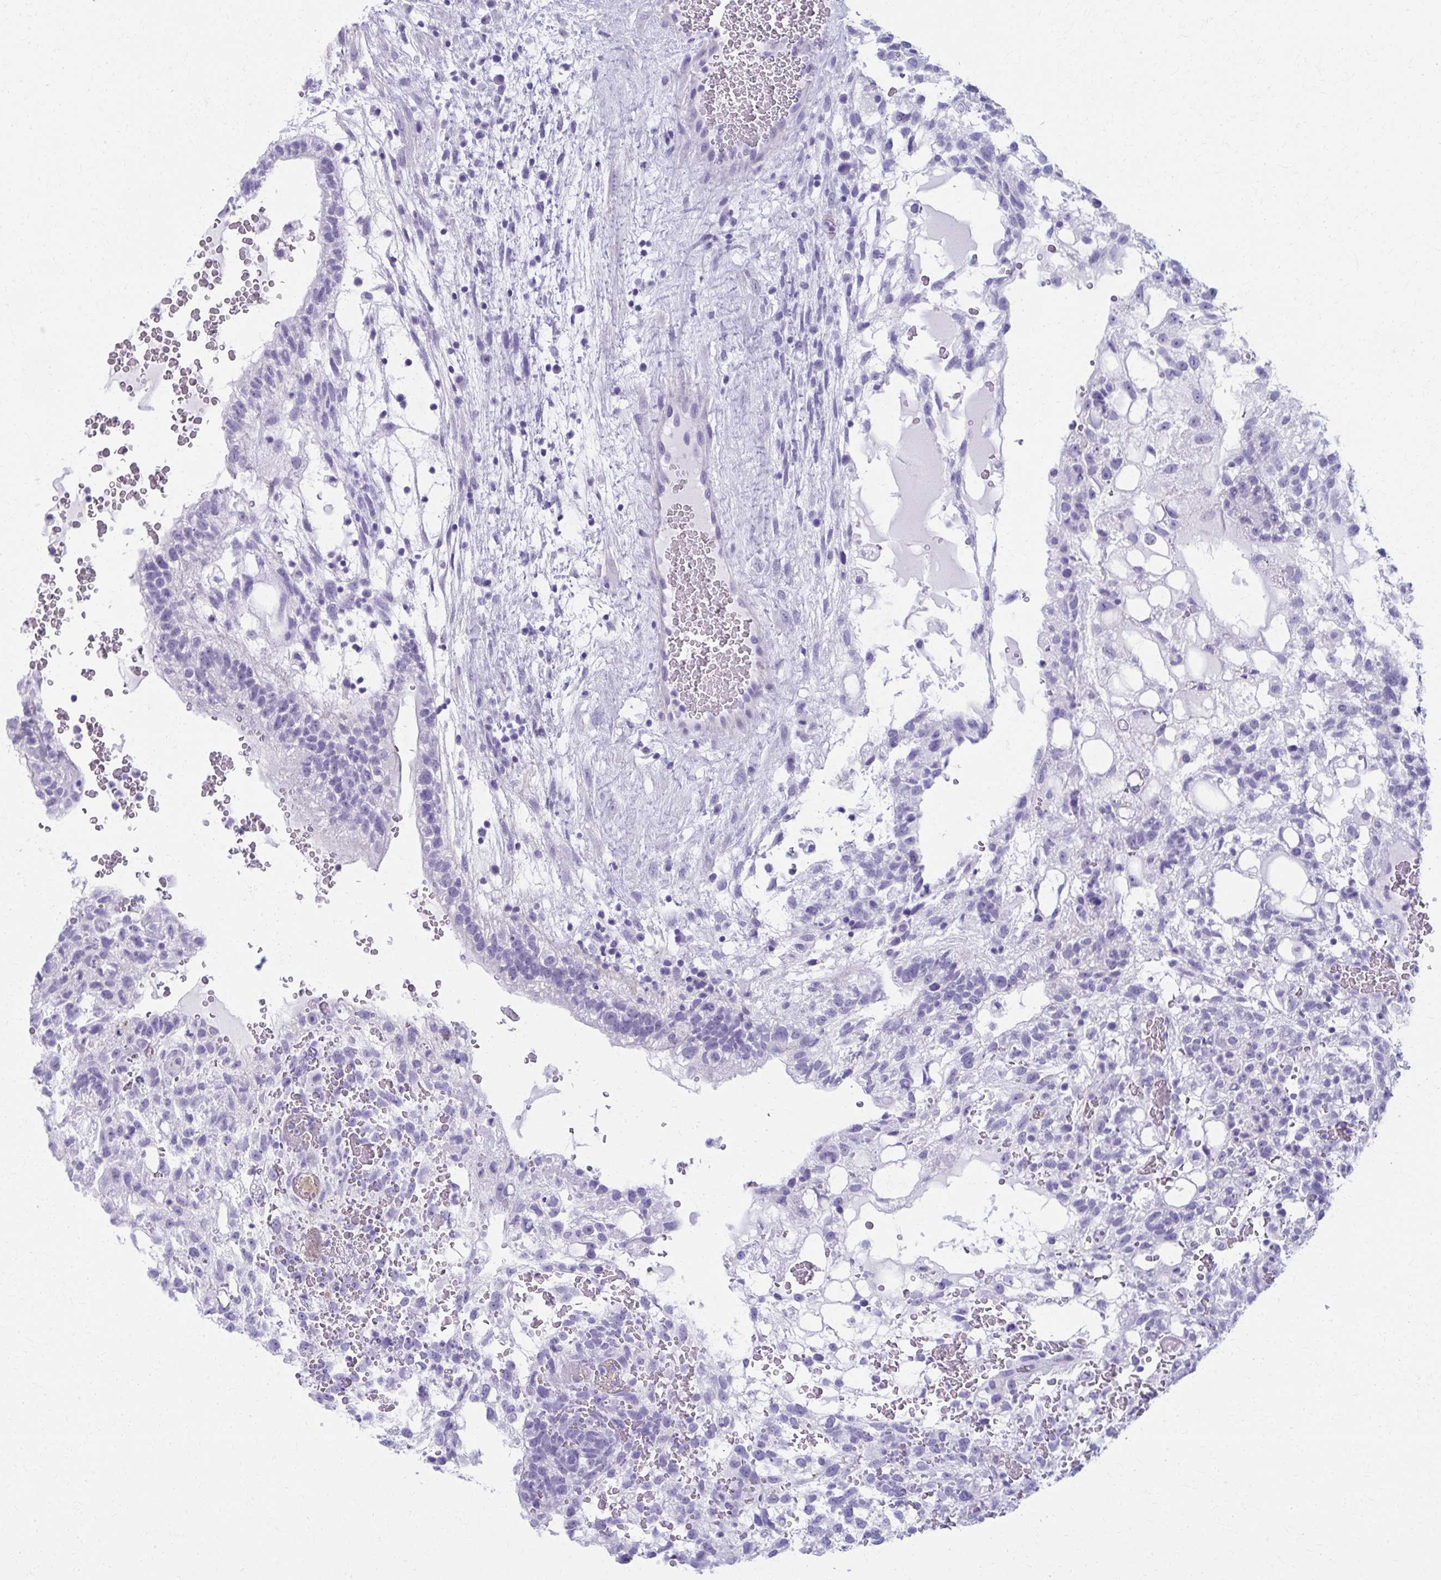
{"staining": {"intensity": "negative", "quantity": "none", "location": "none"}, "tissue": "testis cancer", "cell_type": "Tumor cells", "image_type": "cancer", "snomed": [{"axis": "morphology", "description": "Normal tissue, NOS"}, {"axis": "morphology", "description": "Carcinoma, Embryonal, NOS"}, {"axis": "topography", "description": "Testis"}], "caption": "Tumor cells are negative for brown protein staining in testis cancer.", "gene": "MPLKIP", "patient": {"sex": "male", "age": 32}}